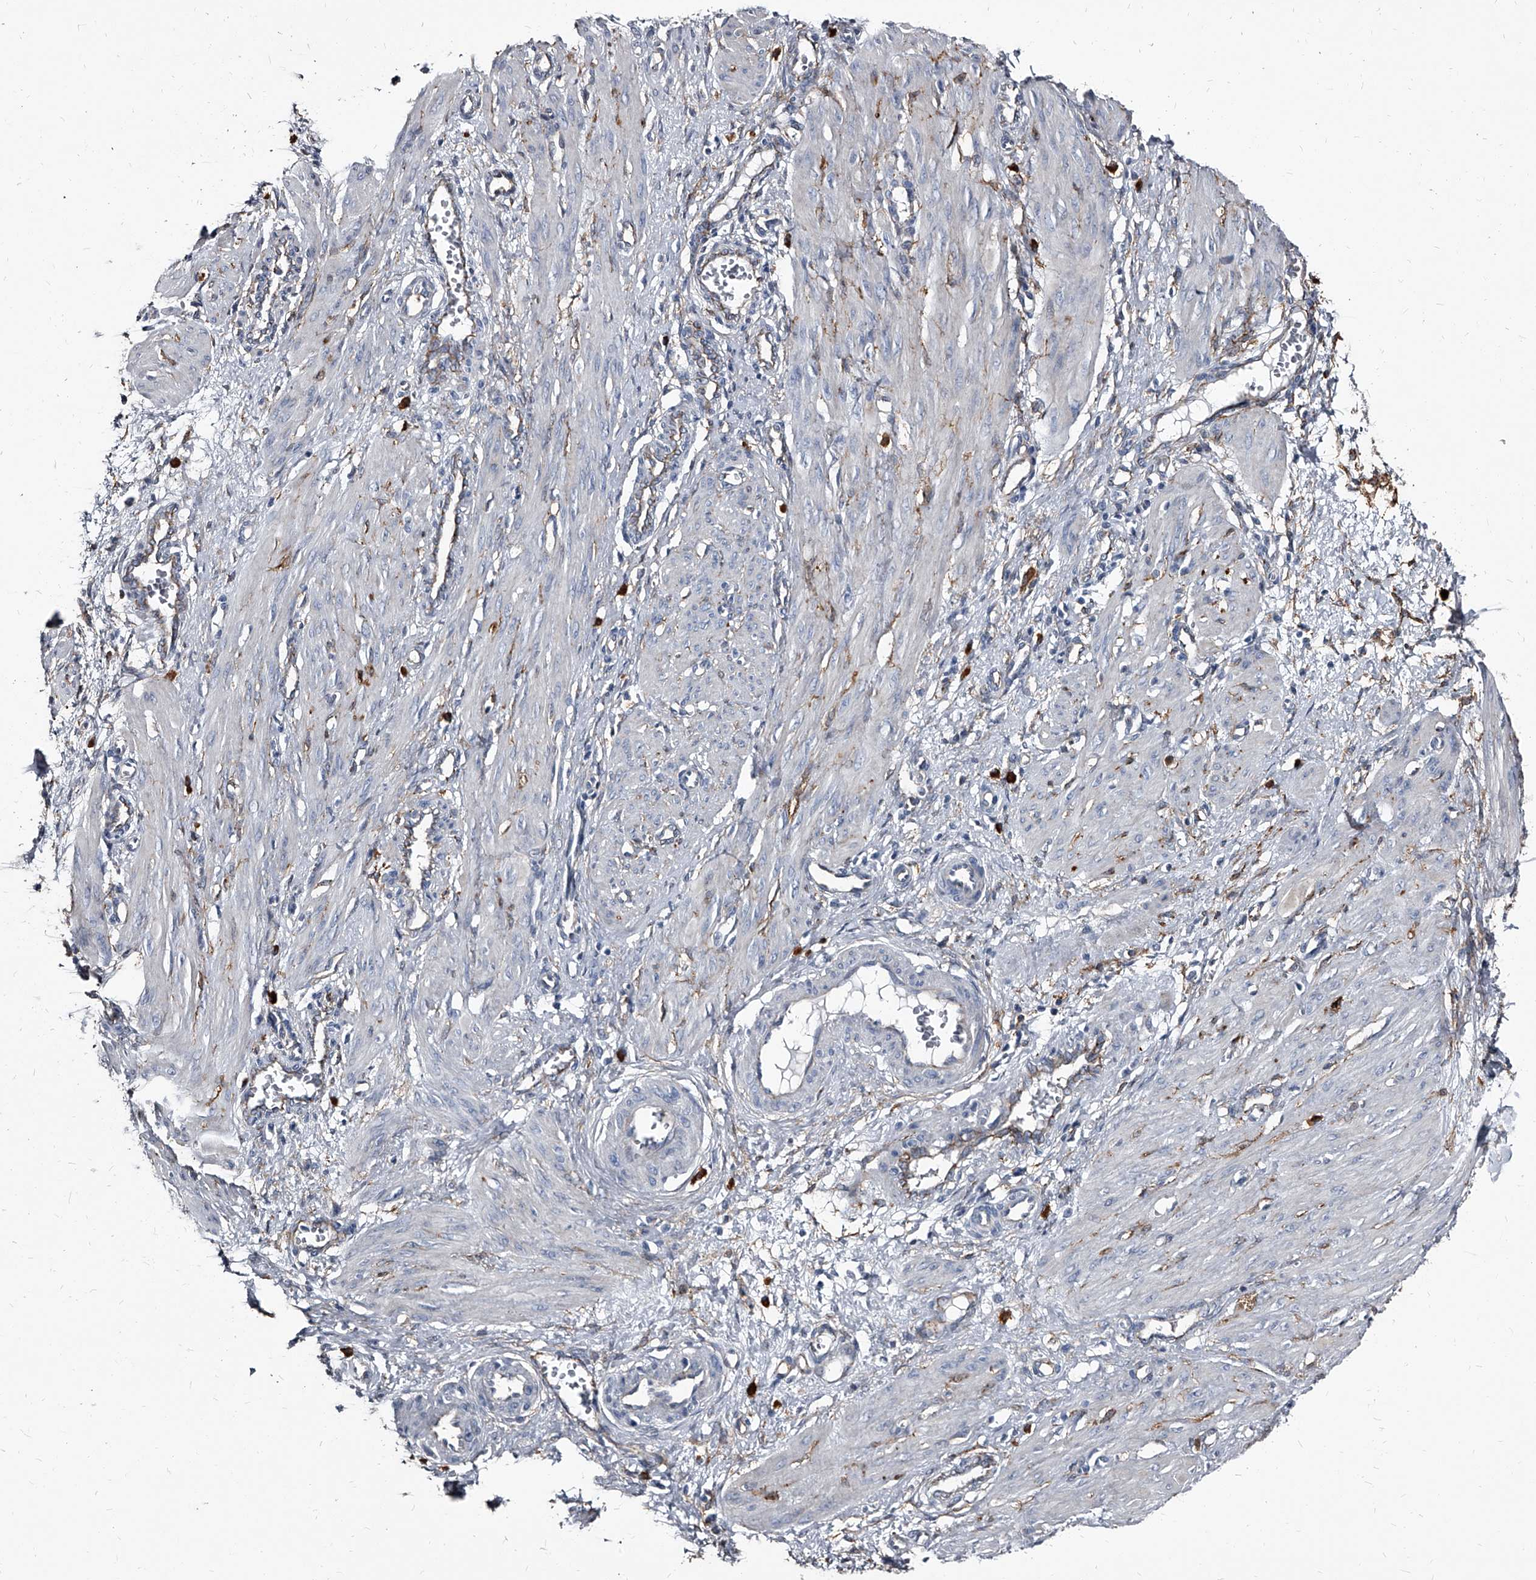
{"staining": {"intensity": "negative", "quantity": "none", "location": "none"}, "tissue": "smooth muscle", "cell_type": "Smooth muscle cells", "image_type": "normal", "snomed": [{"axis": "morphology", "description": "Normal tissue, NOS"}, {"axis": "topography", "description": "Endometrium"}], "caption": "Micrograph shows no significant protein positivity in smooth muscle cells of benign smooth muscle.", "gene": "PGLYRP3", "patient": {"sex": "female", "age": 33}}